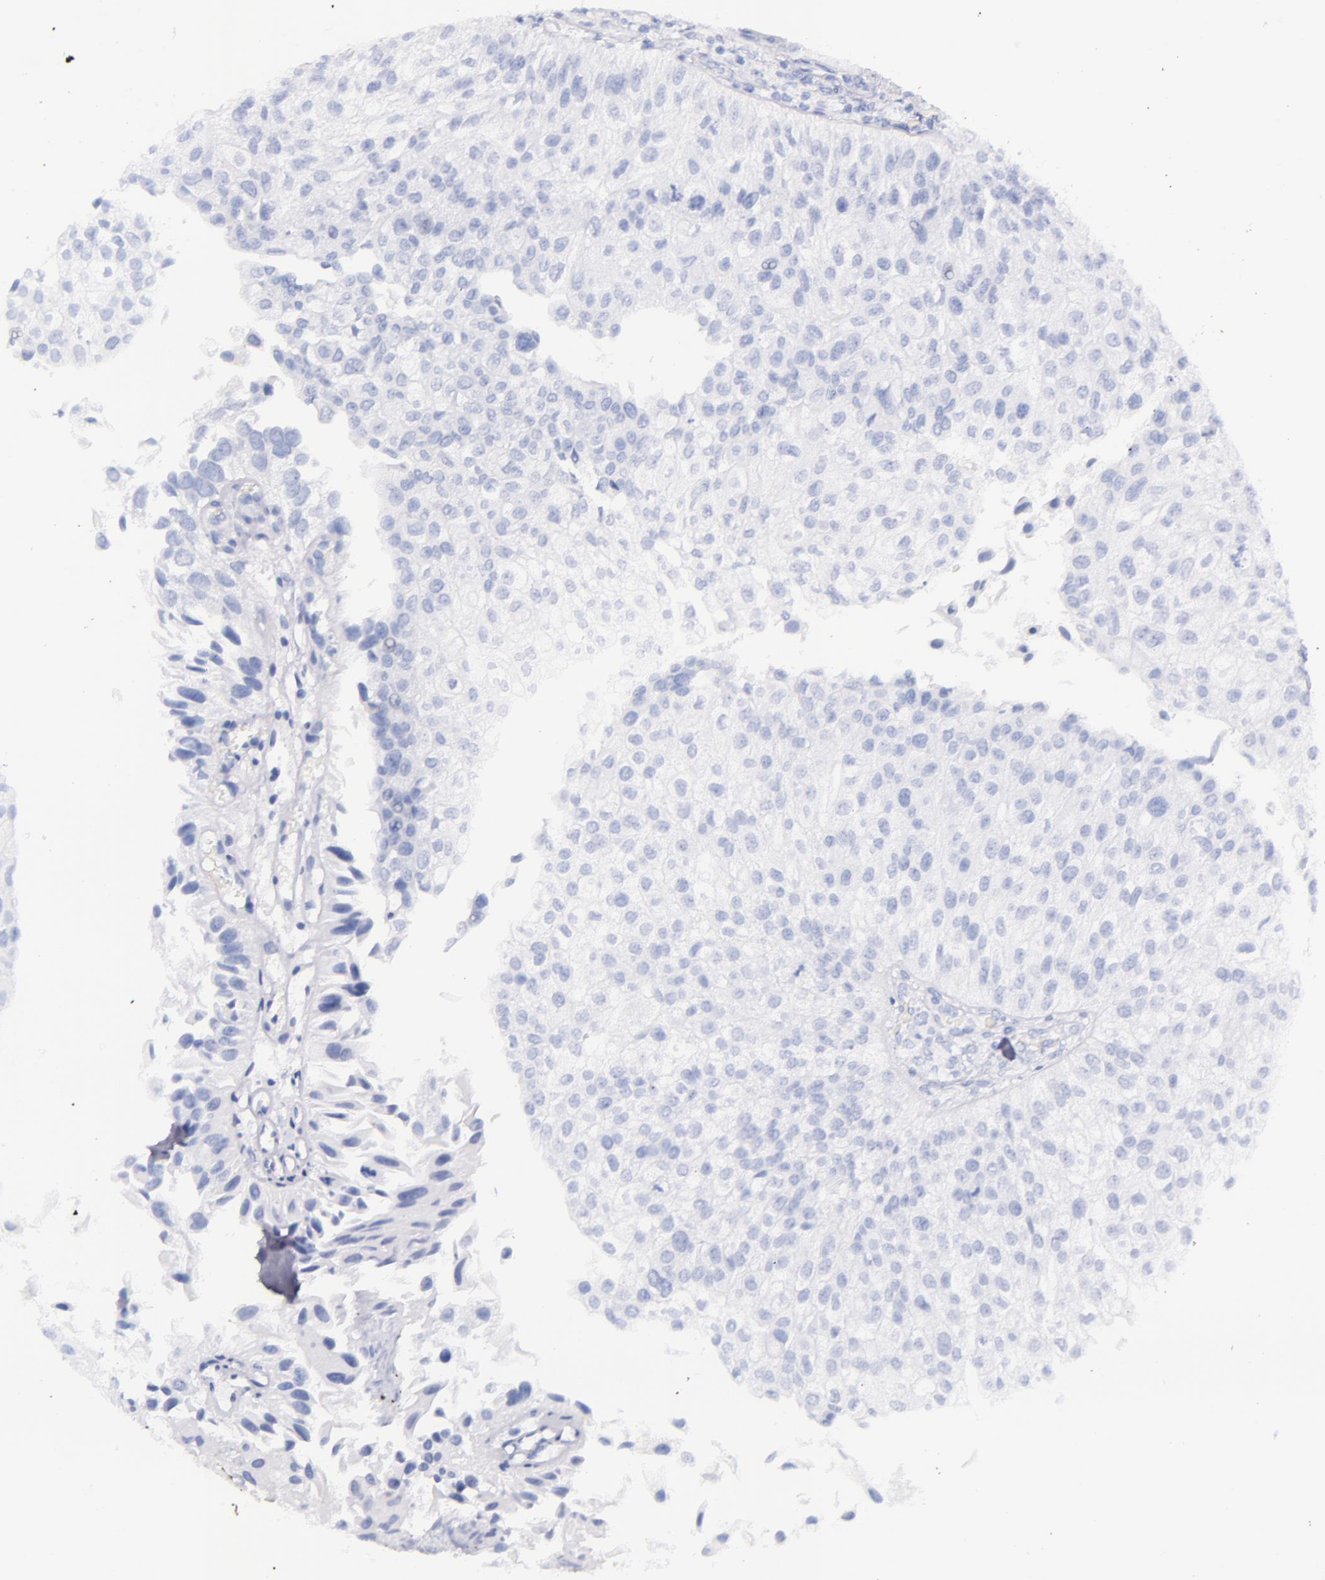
{"staining": {"intensity": "negative", "quantity": "none", "location": "none"}, "tissue": "urothelial cancer", "cell_type": "Tumor cells", "image_type": "cancer", "snomed": [{"axis": "morphology", "description": "Urothelial carcinoma, Low grade"}, {"axis": "topography", "description": "Urinary bladder"}], "caption": "Micrograph shows no significant protein staining in tumor cells of urothelial cancer.", "gene": "SFTPB", "patient": {"sex": "female", "age": 89}}